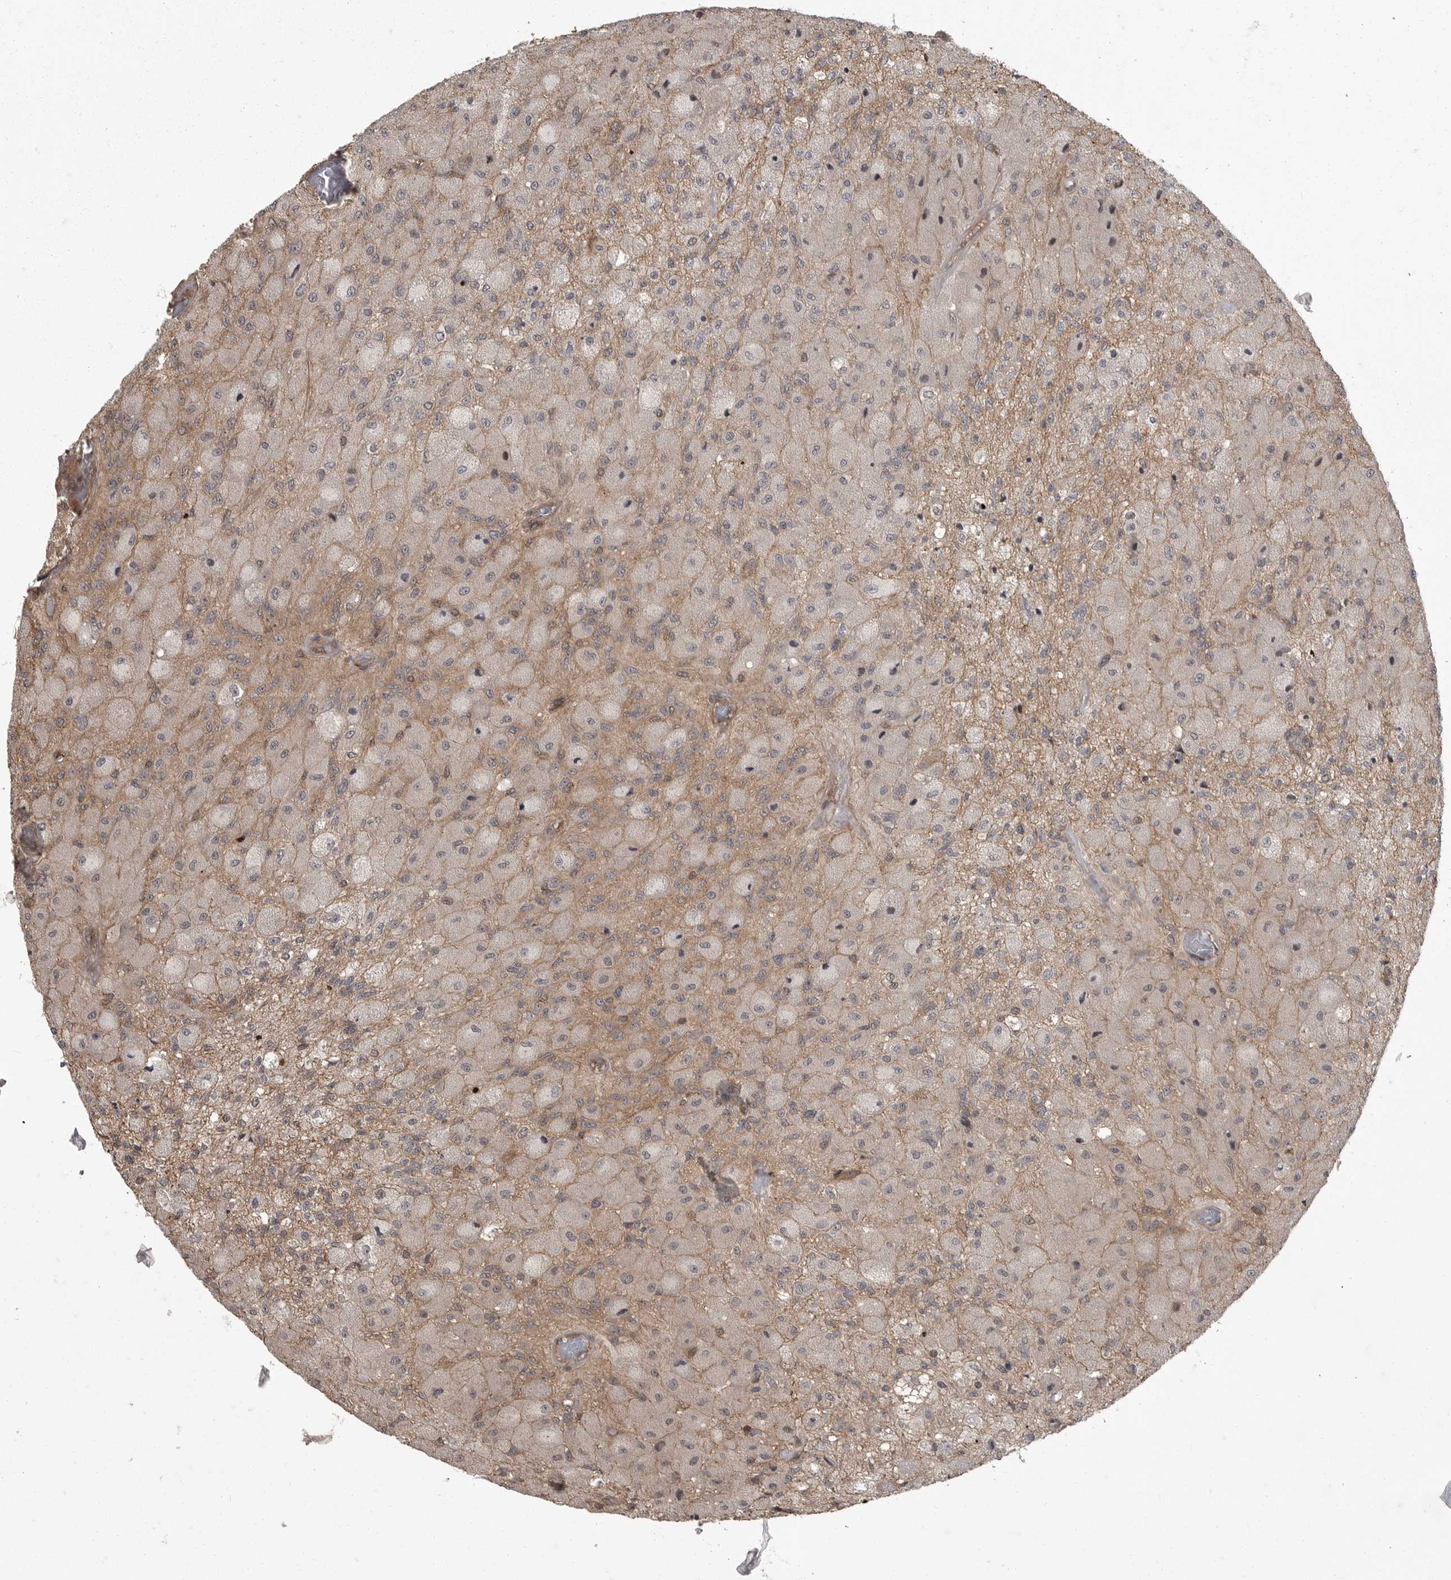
{"staining": {"intensity": "weak", "quantity": "<25%", "location": "cytoplasmic/membranous"}, "tissue": "glioma", "cell_type": "Tumor cells", "image_type": "cancer", "snomed": [{"axis": "morphology", "description": "Normal tissue, NOS"}, {"axis": "morphology", "description": "Glioma, malignant, High grade"}, {"axis": "topography", "description": "Cerebral cortex"}], "caption": "Immunohistochemistry (IHC) histopathology image of glioma stained for a protein (brown), which exhibits no expression in tumor cells.", "gene": "DNAJC8", "patient": {"sex": "male", "age": 77}}